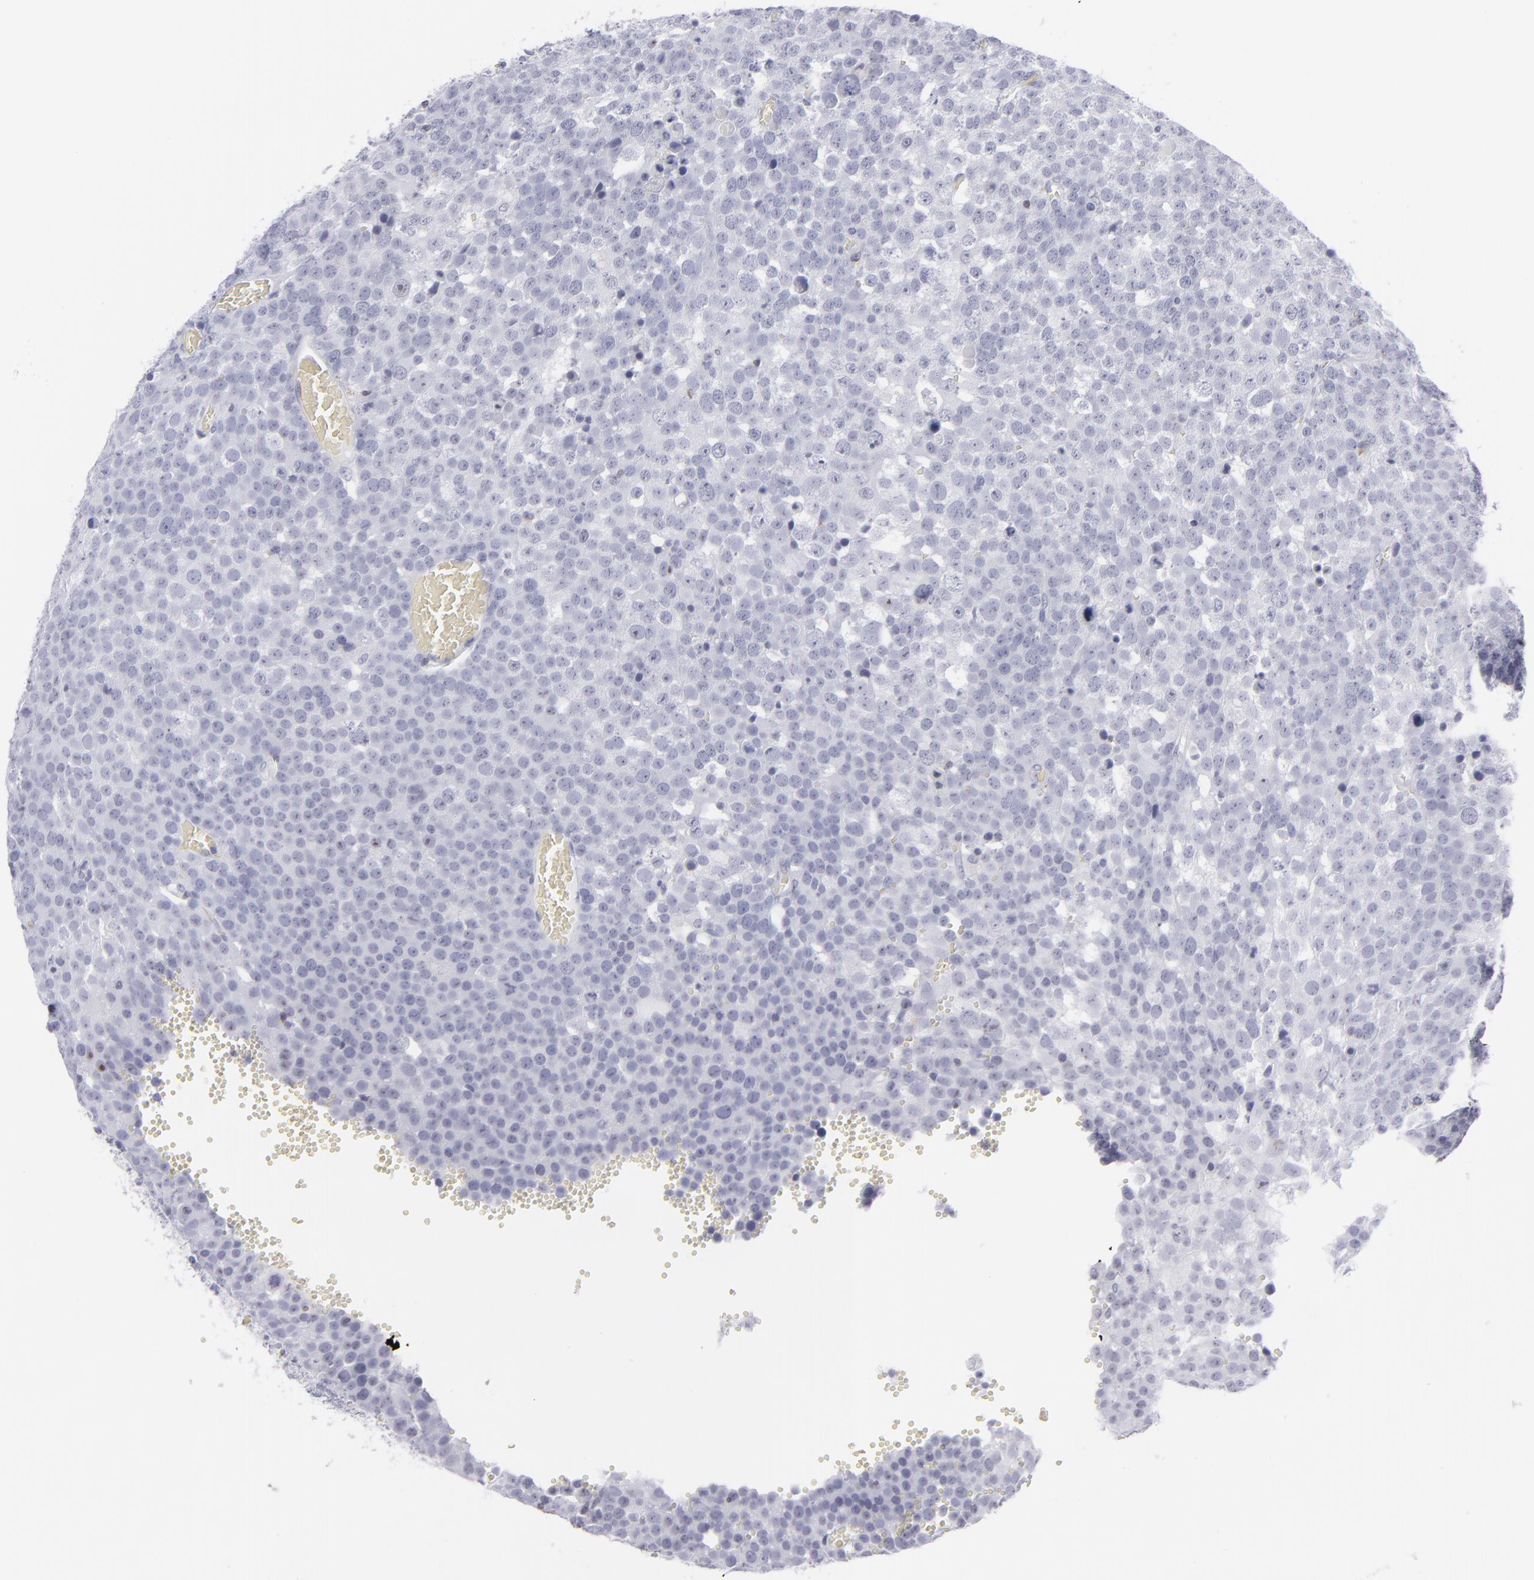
{"staining": {"intensity": "negative", "quantity": "none", "location": "none"}, "tissue": "testis cancer", "cell_type": "Tumor cells", "image_type": "cancer", "snomed": [{"axis": "morphology", "description": "Seminoma, NOS"}, {"axis": "topography", "description": "Testis"}], "caption": "The photomicrograph reveals no staining of tumor cells in seminoma (testis).", "gene": "CD7", "patient": {"sex": "male", "age": 71}}